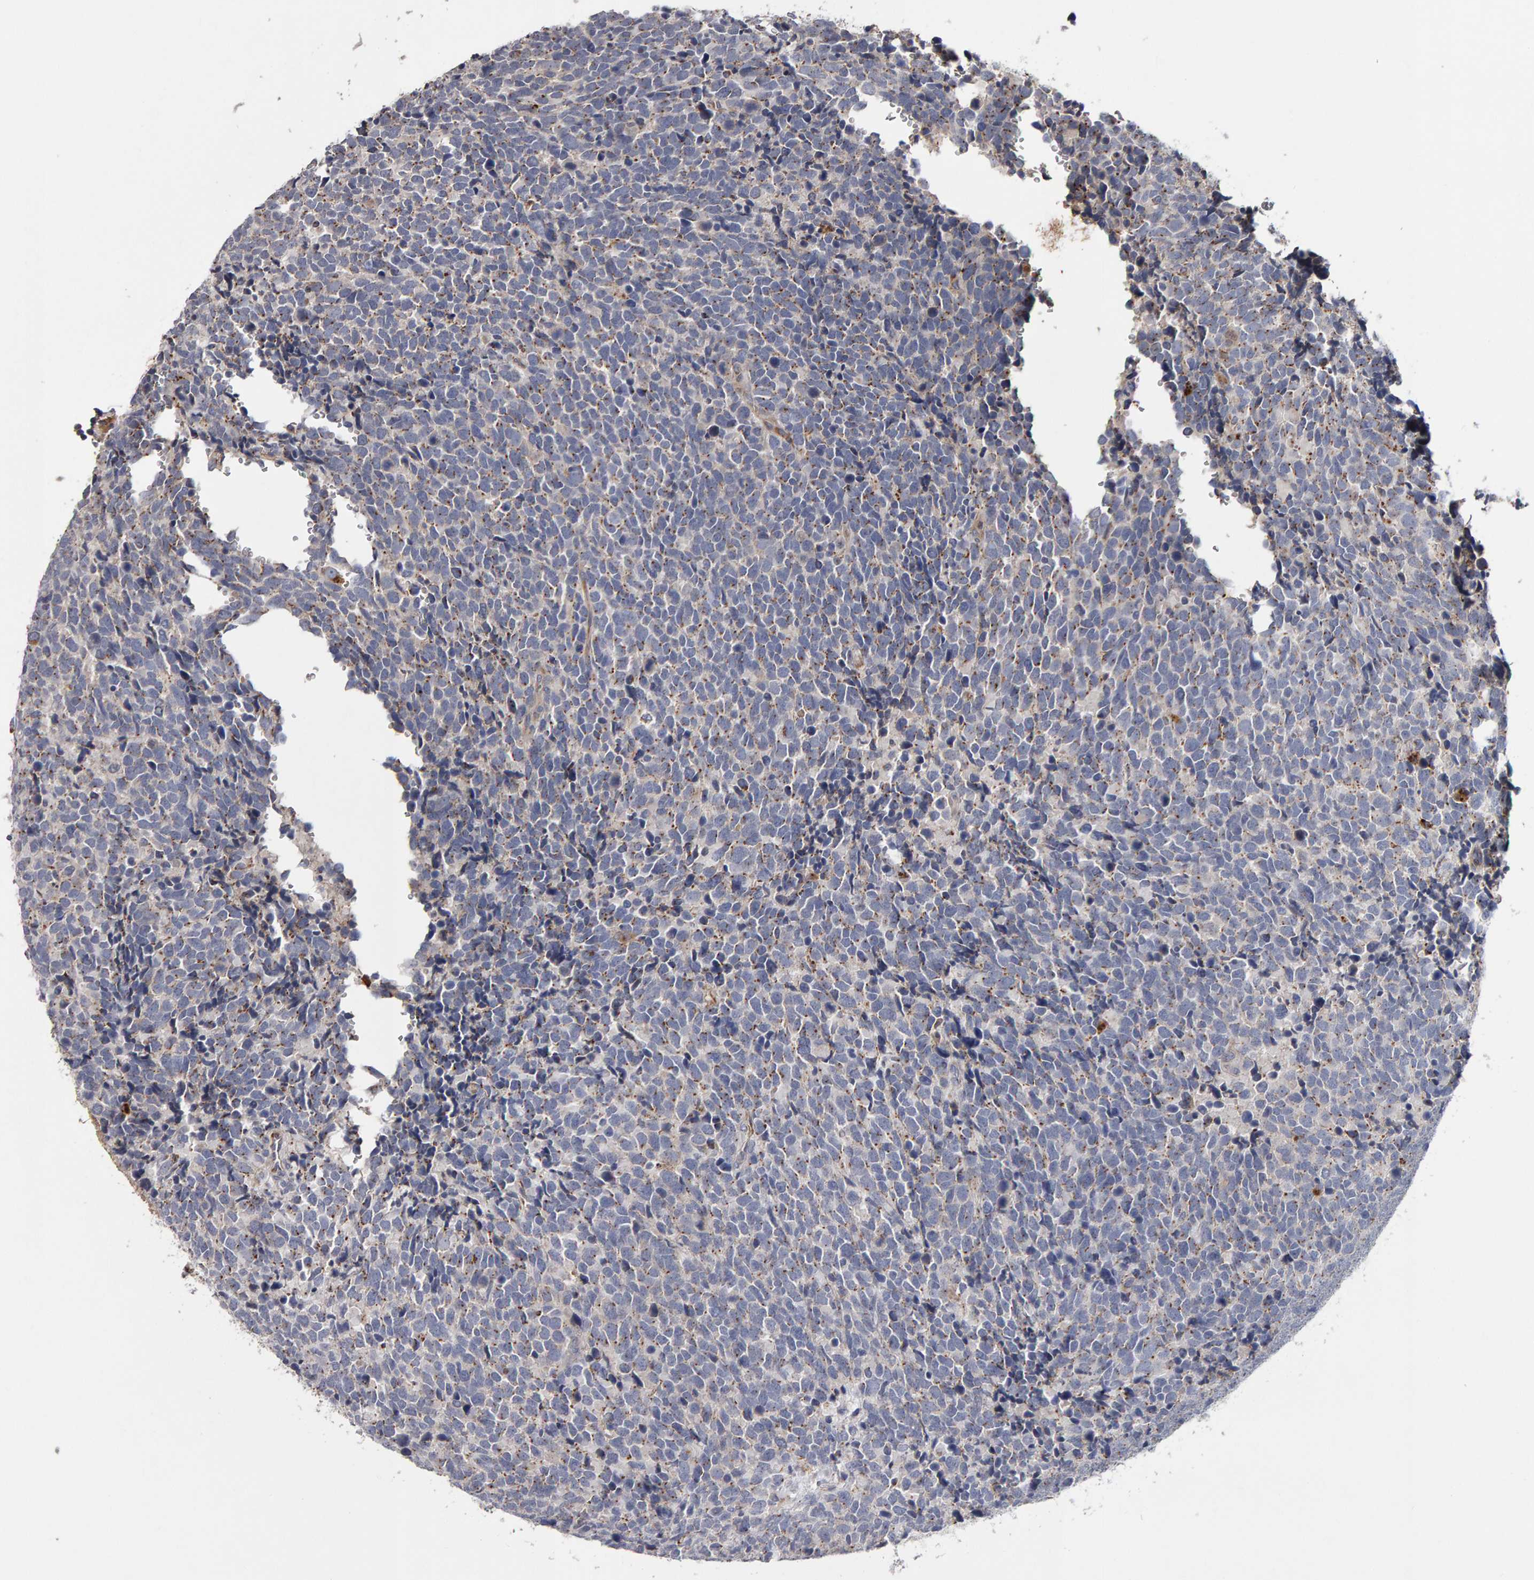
{"staining": {"intensity": "moderate", "quantity": "25%-75%", "location": "cytoplasmic/membranous"}, "tissue": "urothelial cancer", "cell_type": "Tumor cells", "image_type": "cancer", "snomed": [{"axis": "morphology", "description": "Urothelial carcinoma, High grade"}, {"axis": "topography", "description": "Urinary bladder"}], "caption": "A micrograph of urothelial carcinoma (high-grade) stained for a protein shows moderate cytoplasmic/membranous brown staining in tumor cells. (IHC, brightfield microscopy, high magnification).", "gene": "CANT1", "patient": {"sex": "female", "age": 82}}